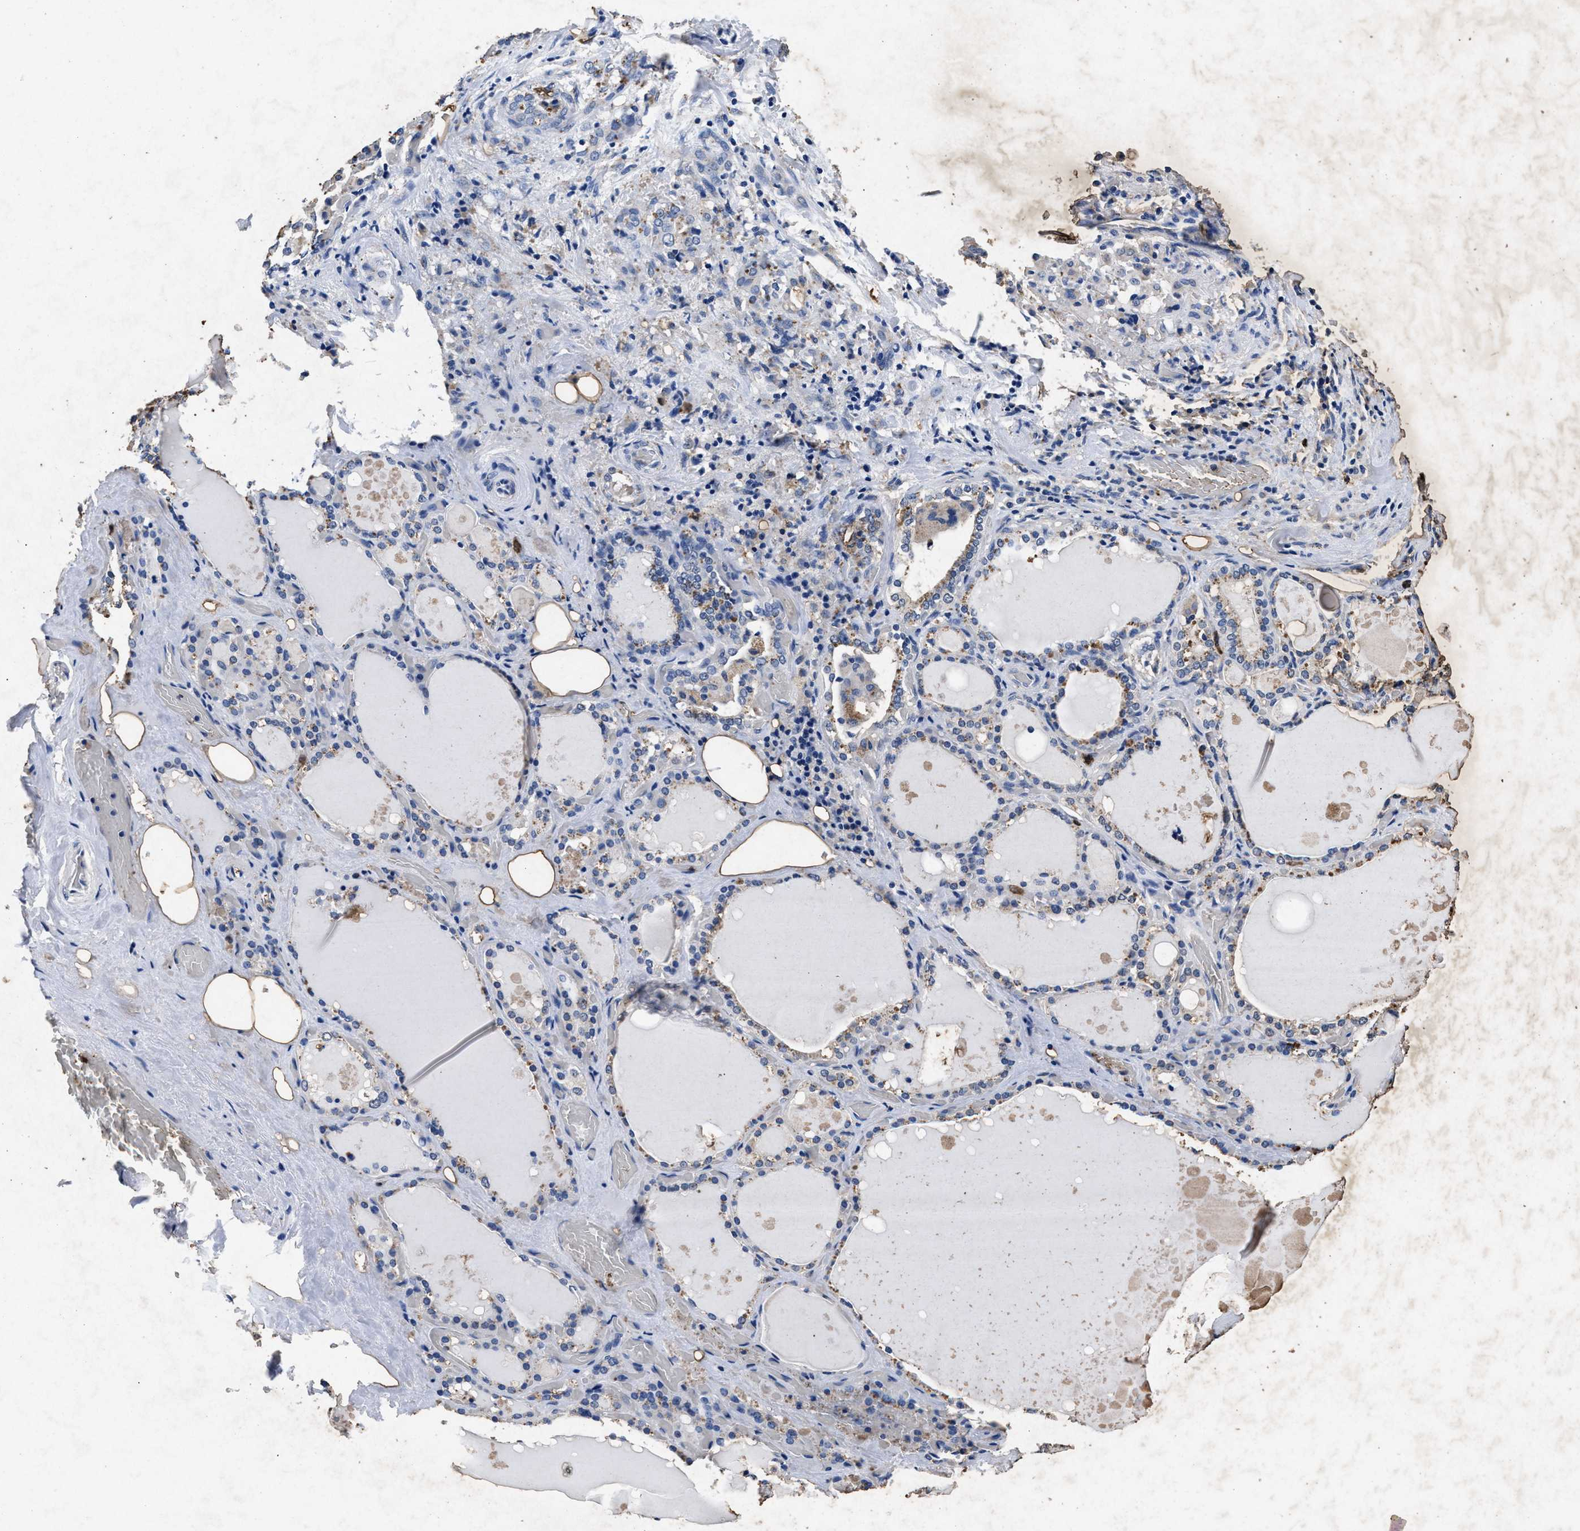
{"staining": {"intensity": "weak", "quantity": "<25%", "location": "cytoplasmic/membranous"}, "tissue": "thyroid gland", "cell_type": "Glandular cells", "image_type": "normal", "snomed": [{"axis": "morphology", "description": "Normal tissue, NOS"}, {"axis": "topography", "description": "Thyroid gland"}], "caption": "Glandular cells show no significant protein positivity in normal thyroid gland. (DAB (3,3'-diaminobenzidine) immunohistochemistry (IHC) with hematoxylin counter stain).", "gene": "LTB4R2", "patient": {"sex": "male", "age": 61}}